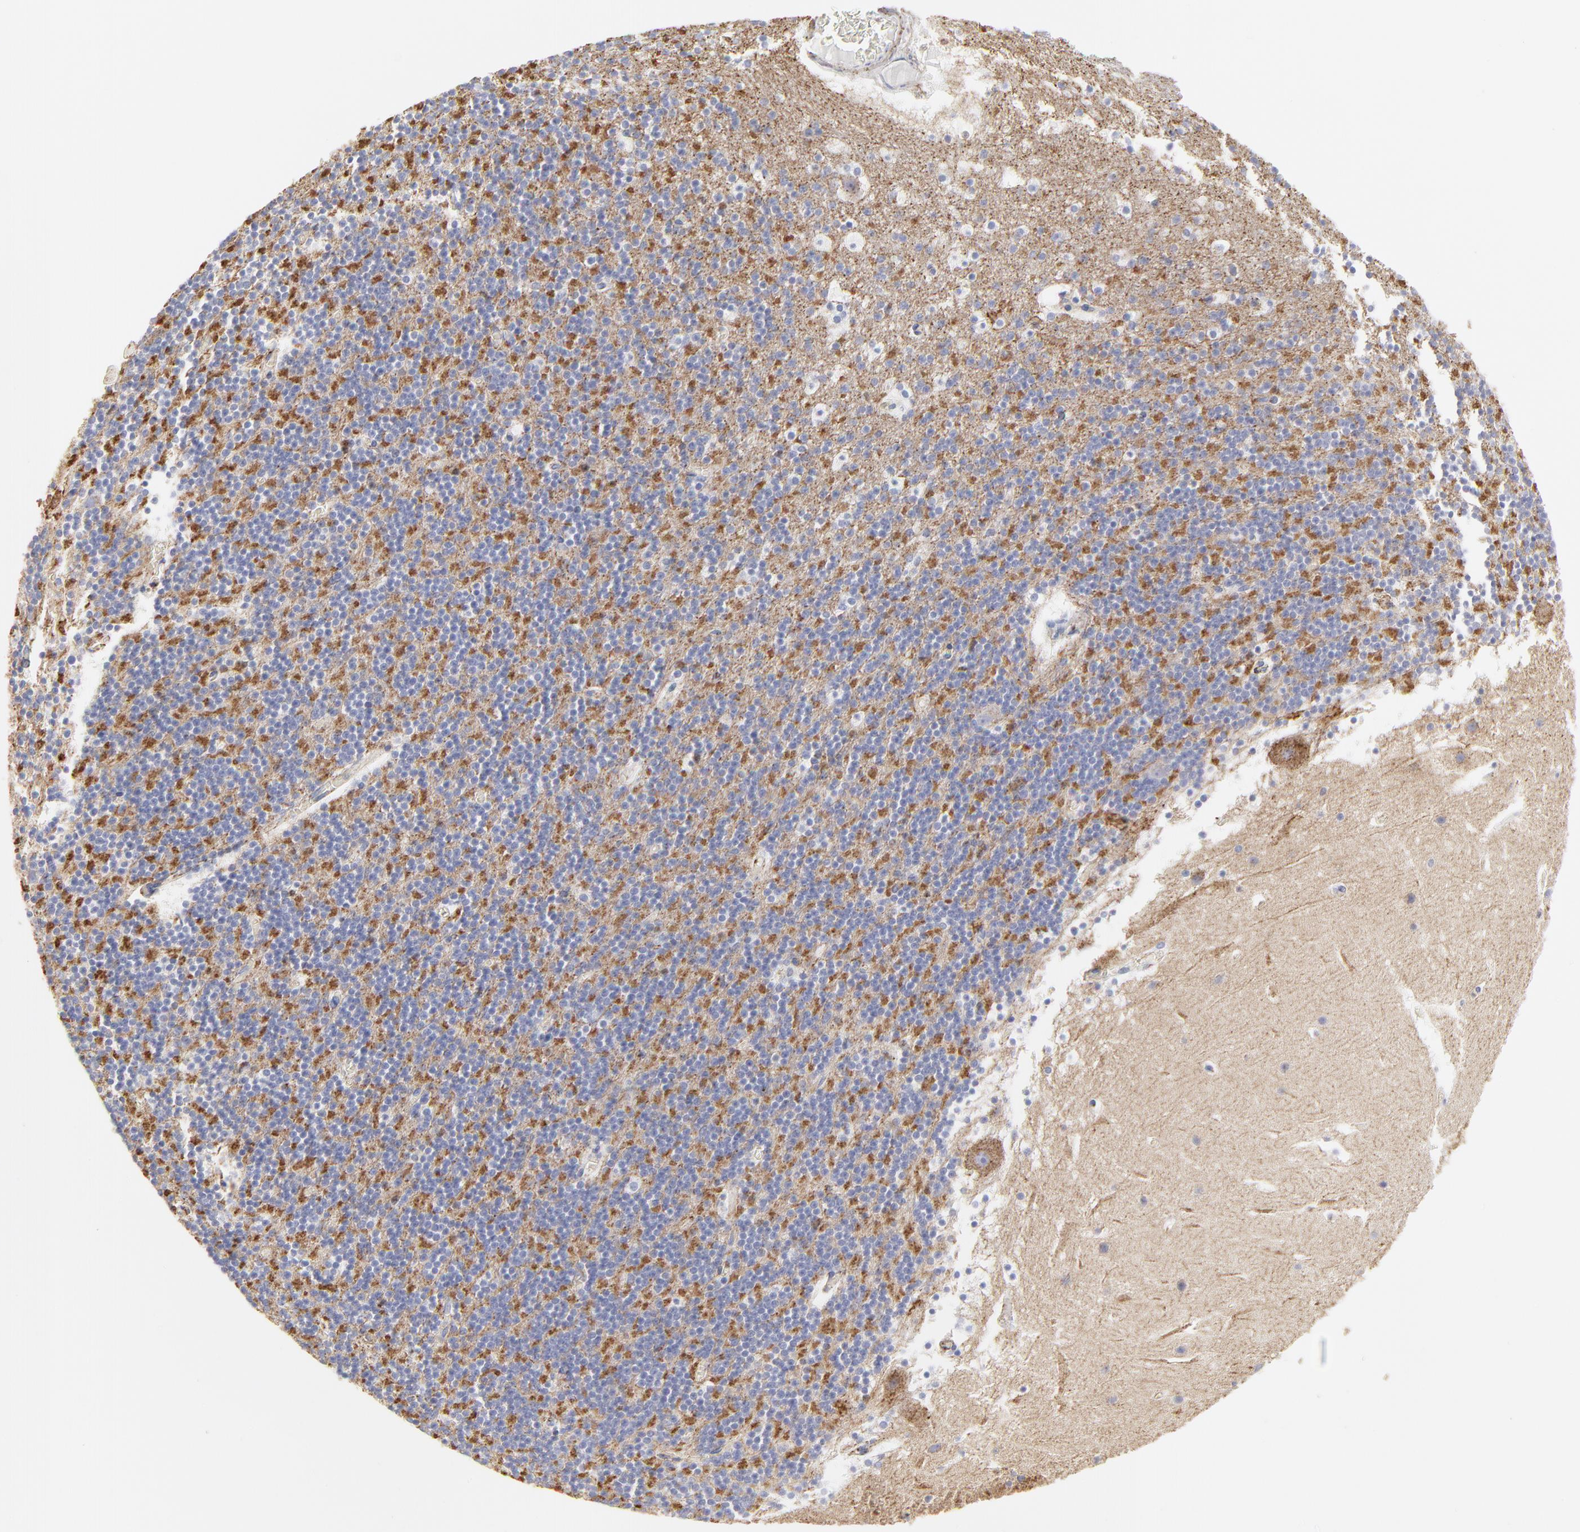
{"staining": {"intensity": "moderate", "quantity": "<25%", "location": "cytoplasmic/membranous"}, "tissue": "cerebellum", "cell_type": "Cells in granular layer", "image_type": "normal", "snomed": [{"axis": "morphology", "description": "Normal tissue, NOS"}, {"axis": "topography", "description": "Cerebellum"}], "caption": "This photomicrograph displays IHC staining of unremarkable human cerebellum, with low moderate cytoplasmic/membranous staining in approximately <25% of cells in granular layer.", "gene": "ANXA6", "patient": {"sex": "male", "age": 45}}